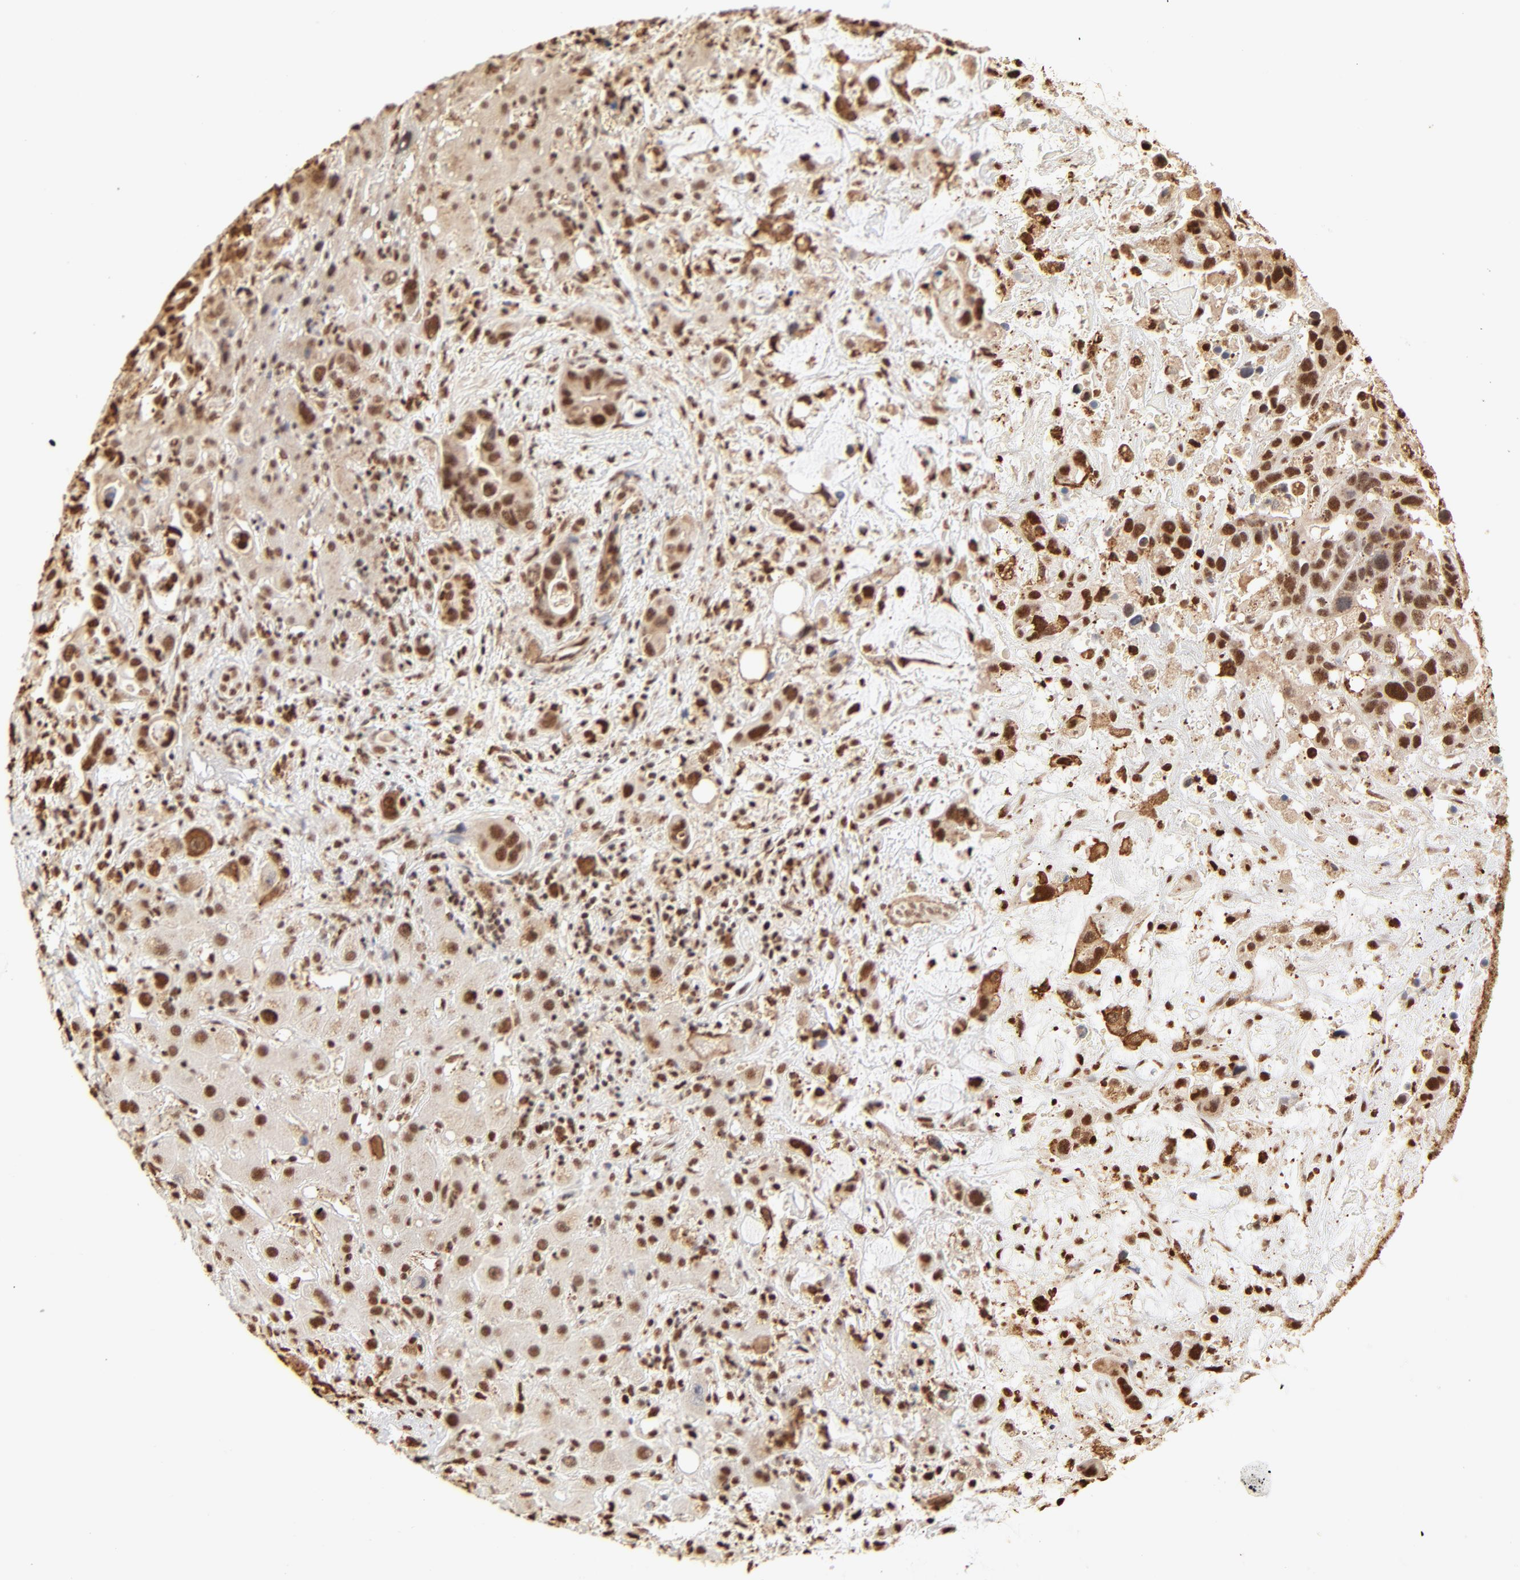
{"staining": {"intensity": "strong", "quantity": ">75%", "location": "cytoplasmic/membranous,nuclear"}, "tissue": "liver cancer", "cell_type": "Tumor cells", "image_type": "cancer", "snomed": [{"axis": "morphology", "description": "Cholangiocarcinoma"}, {"axis": "topography", "description": "Liver"}], "caption": "This photomicrograph displays liver cholangiocarcinoma stained with immunohistochemistry to label a protein in brown. The cytoplasmic/membranous and nuclear of tumor cells show strong positivity for the protein. Nuclei are counter-stained blue.", "gene": "FAM50A", "patient": {"sex": "female", "age": 65}}